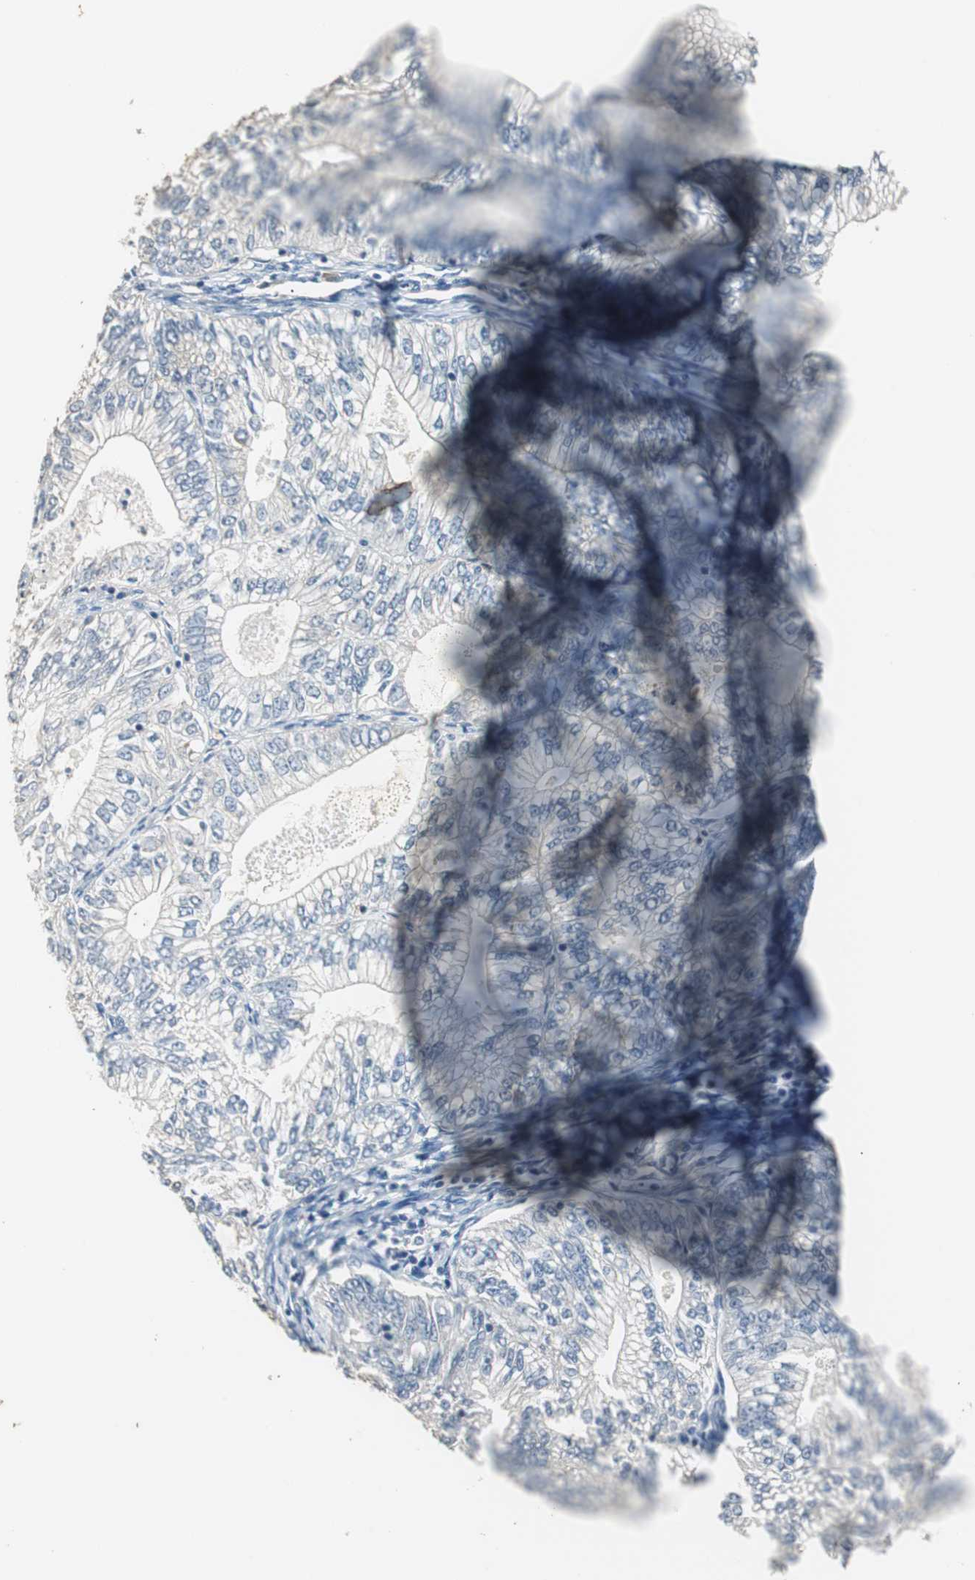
{"staining": {"intensity": "negative", "quantity": "none", "location": "none"}, "tissue": "endometrial cancer", "cell_type": "Tumor cells", "image_type": "cancer", "snomed": [{"axis": "morphology", "description": "Adenocarcinoma, NOS"}, {"axis": "topography", "description": "Endometrium"}], "caption": "There is no significant staining in tumor cells of adenocarcinoma (endometrial).", "gene": "PTPRN2", "patient": {"sex": "female", "age": 69}}